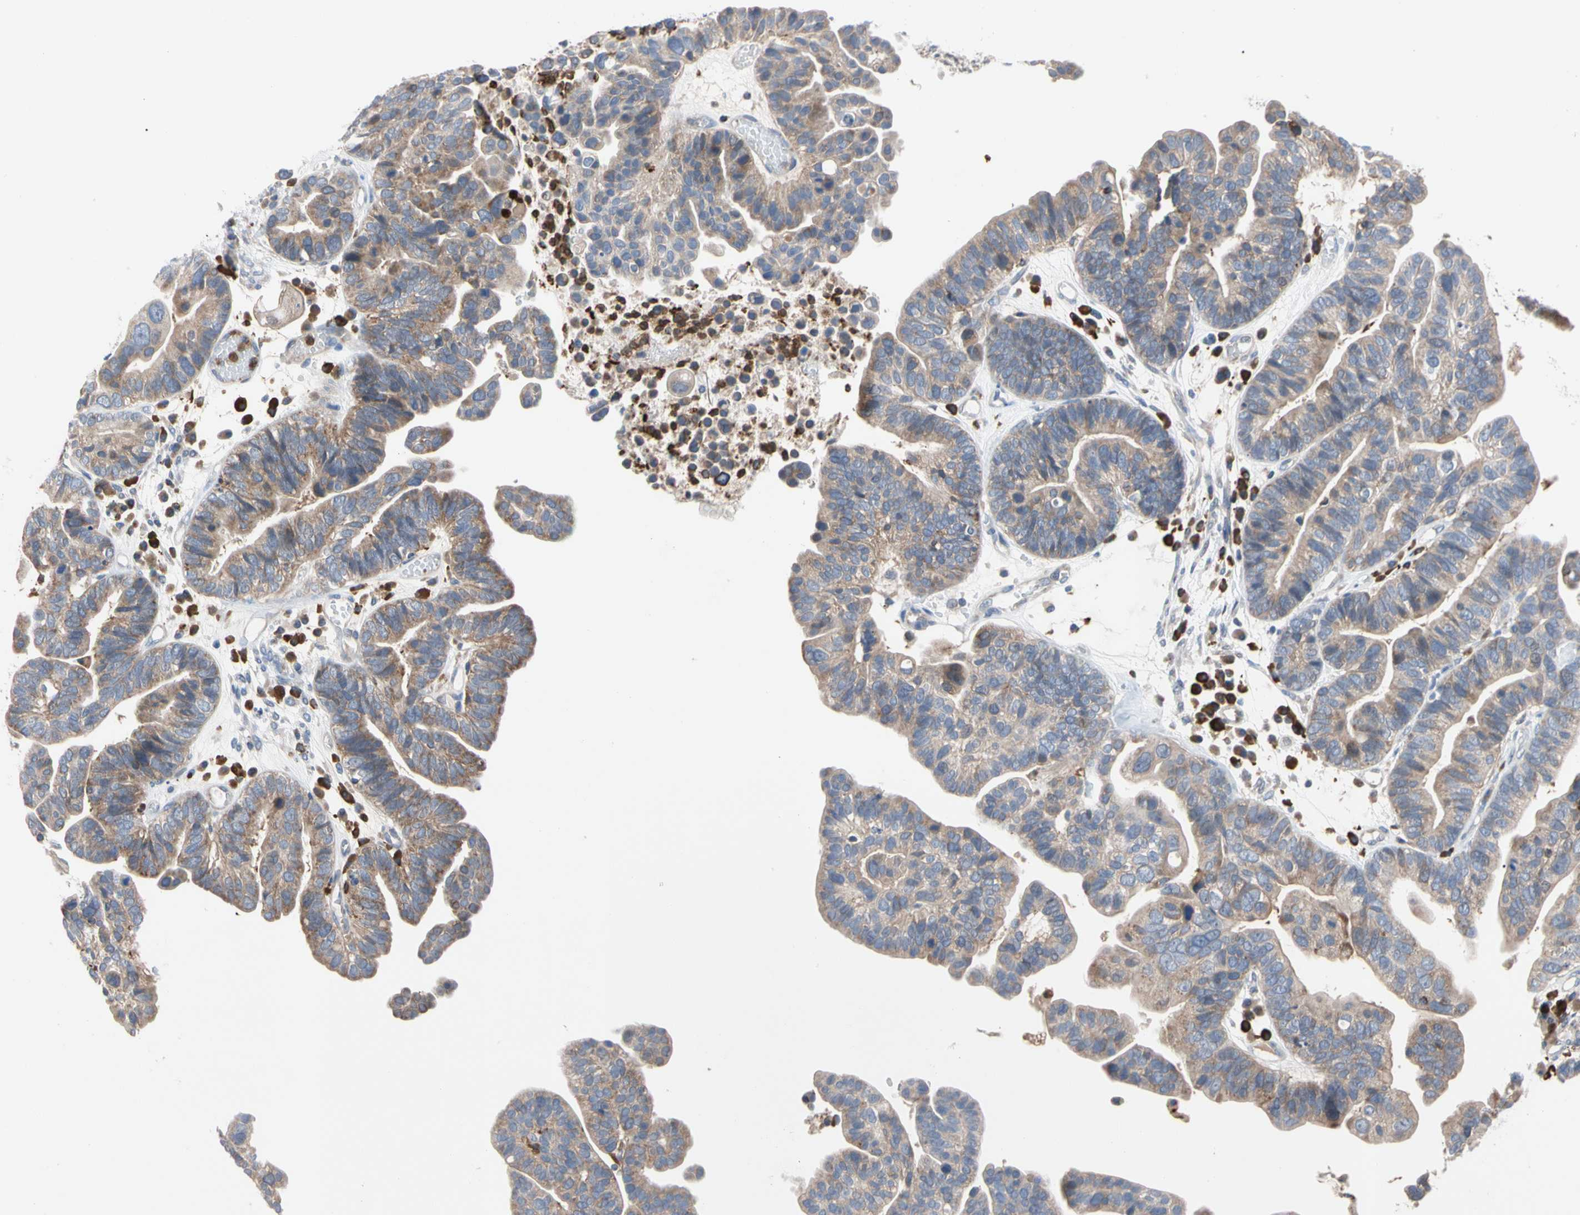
{"staining": {"intensity": "weak", "quantity": "25%-75%", "location": "cytoplasmic/membranous"}, "tissue": "ovarian cancer", "cell_type": "Tumor cells", "image_type": "cancer", "snomed": [{"axis": "morphology", "description": "Cystadenocarcinoma, serous, NOS"}, {"axis": "topography", "description": "Ovary"}], "caption": "Protein analysis of ovarian cancer (serous cystadenocarcinoma) tissue shows weak cytoplasmic/membranous expression in about 25%-75% of tumor cells.", "gene": "MCL1", "patient": {"sex": "female", "age": 56}}